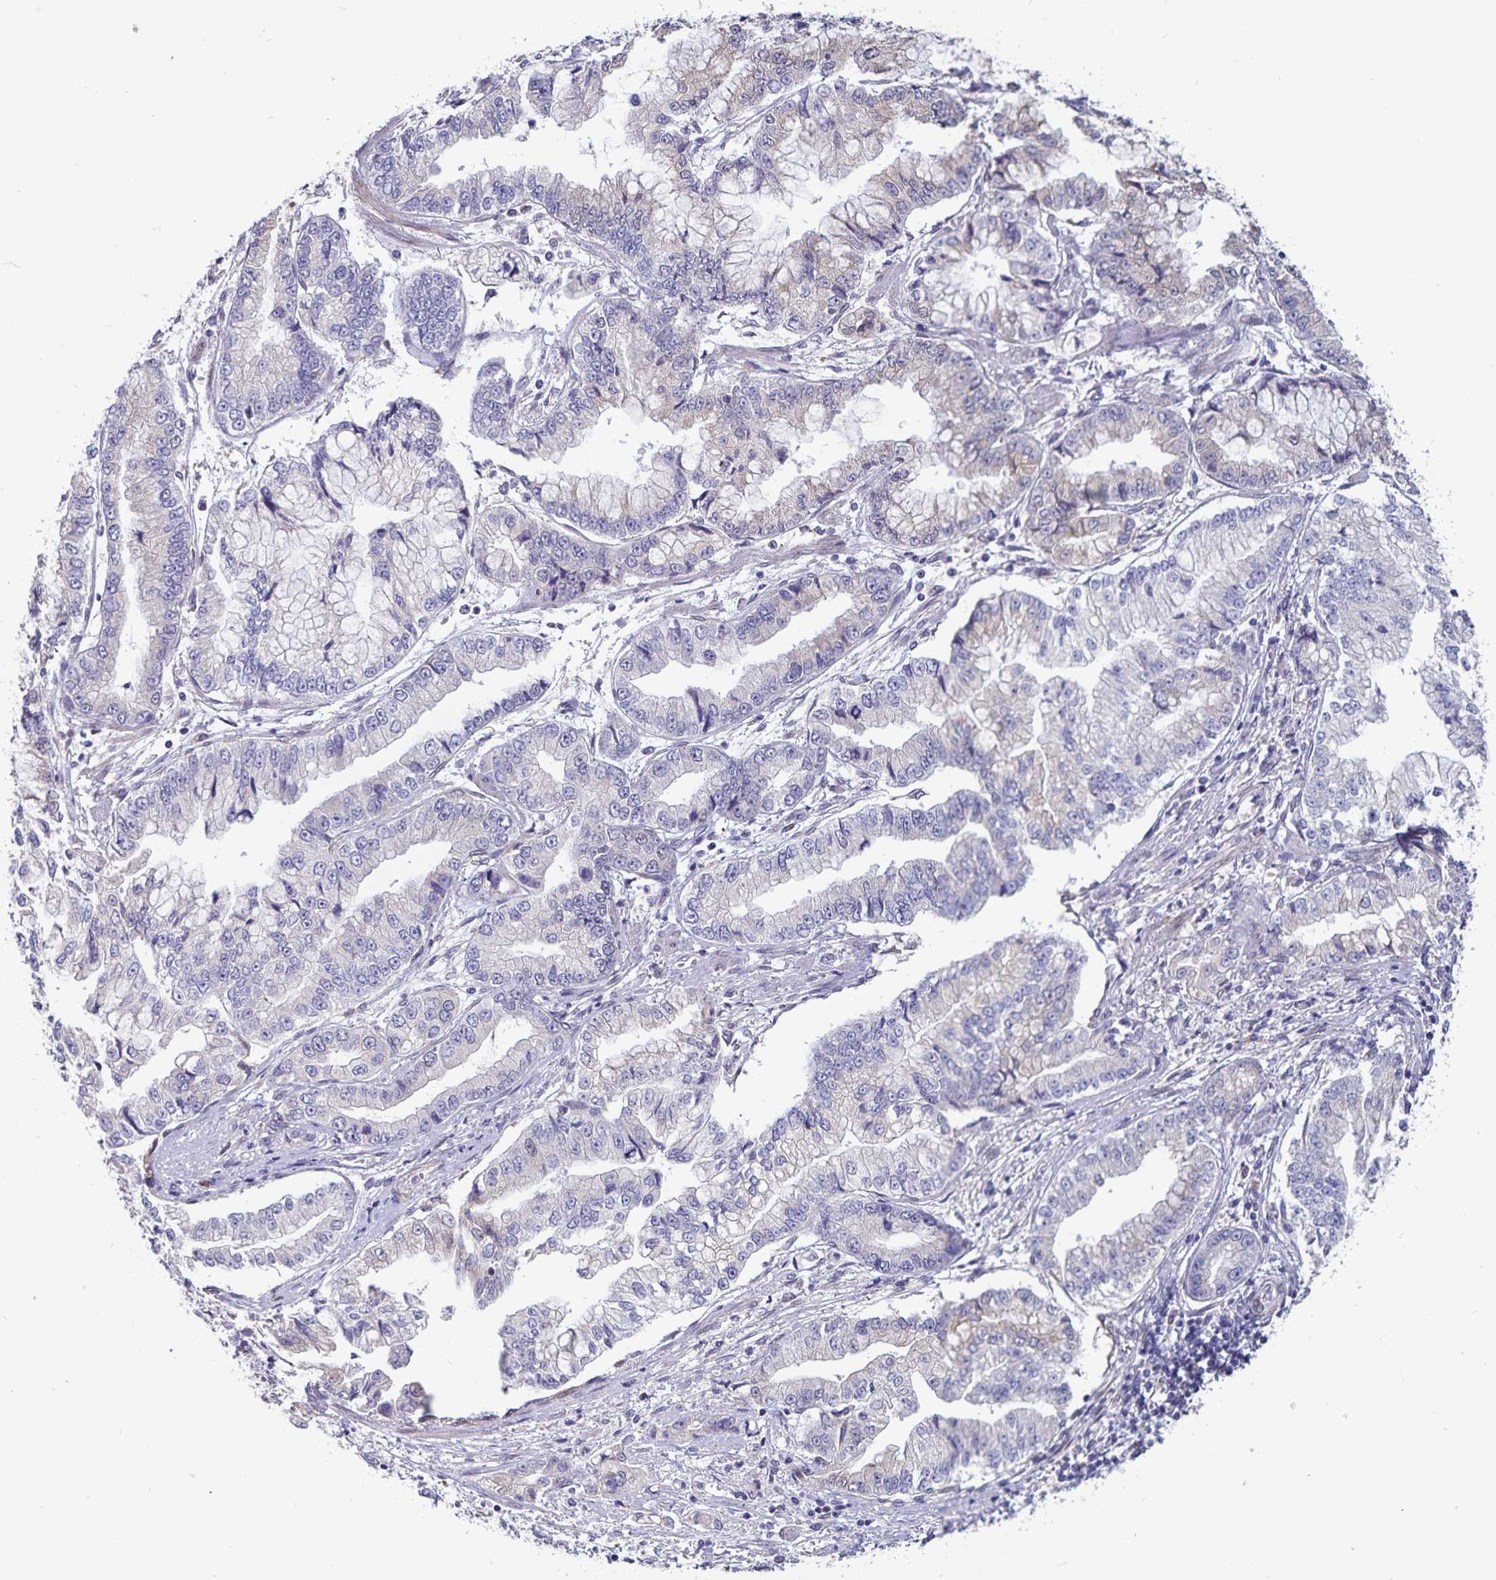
{"staining": {"intensity": "negative", "quantity": "none", "location": "none"}, "tissue": "stomach cancer", "cell_type": "Tumor cells", "image_type": "cancer", "snomed": [{"axis": "morphology", "description": "Adenocarcinoma, NOS"}, {"axis": "topography", "description": "Stomach, upper"}], "caption": "This is an IHC histopathology image of adenocarcinoma (stomach). There is no staining in tumor cells.", "gene": "ATP2A2", "patient": {"sex": "female", "age": 74}}